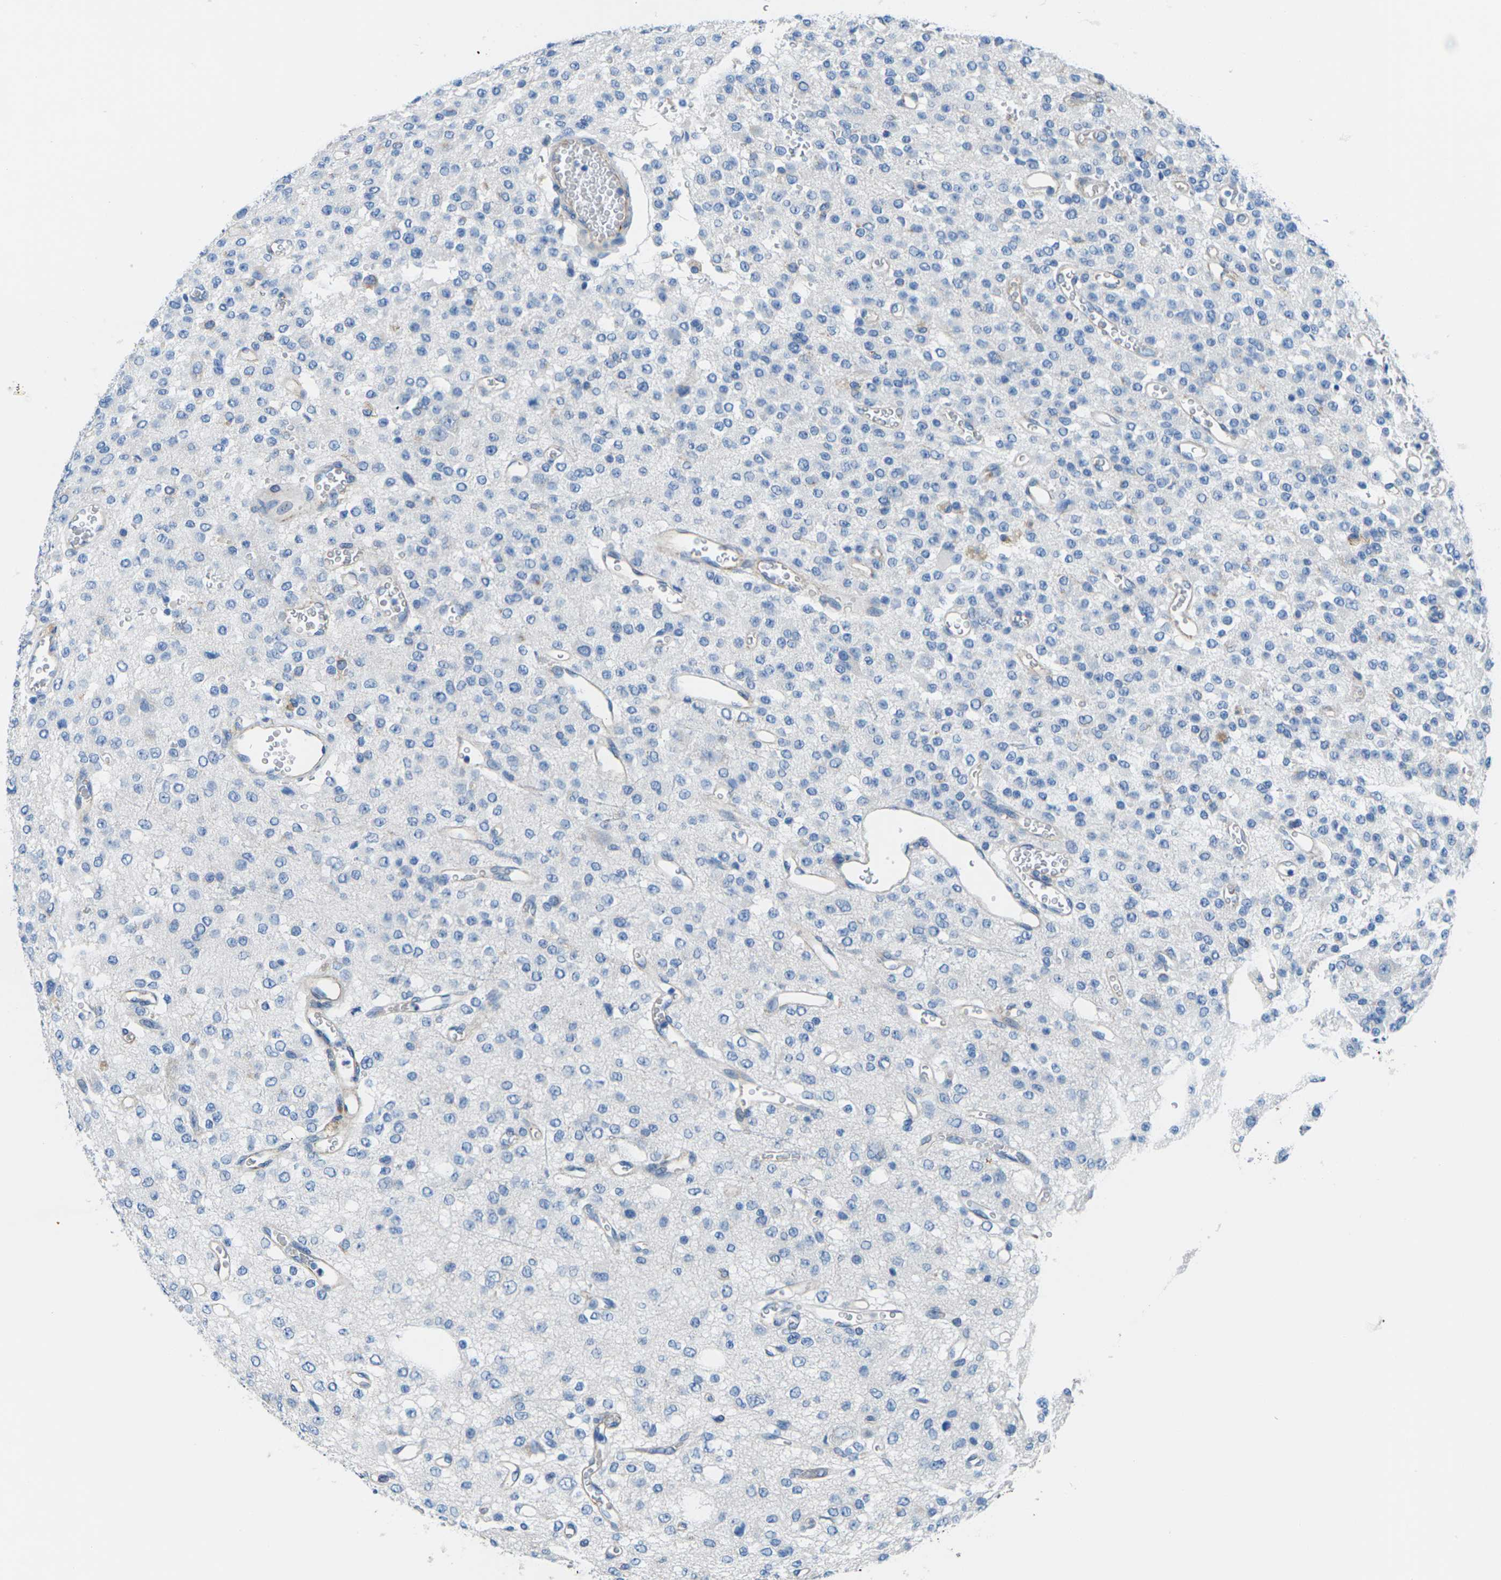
{"staining": {"intensity": "negative", "quantity": "none", "location": "none"}, "tissue": "glioma", "cell_type": "Tumor cells", "image_type": "cancer", "snomed": [{"axis": "morphology", "description": "Glioma, malignant, Low grade"}, {"axis": "topography", "description": "Brain"}], "caption": "DAB (3,3'-diaminobenzidine) immunohistochemical staining of malignant glioma (low-grade) reveals no significant expression in tumor cells.", "gene": "SYNGR2", "patient": {"sex": "male", "age": 38}}